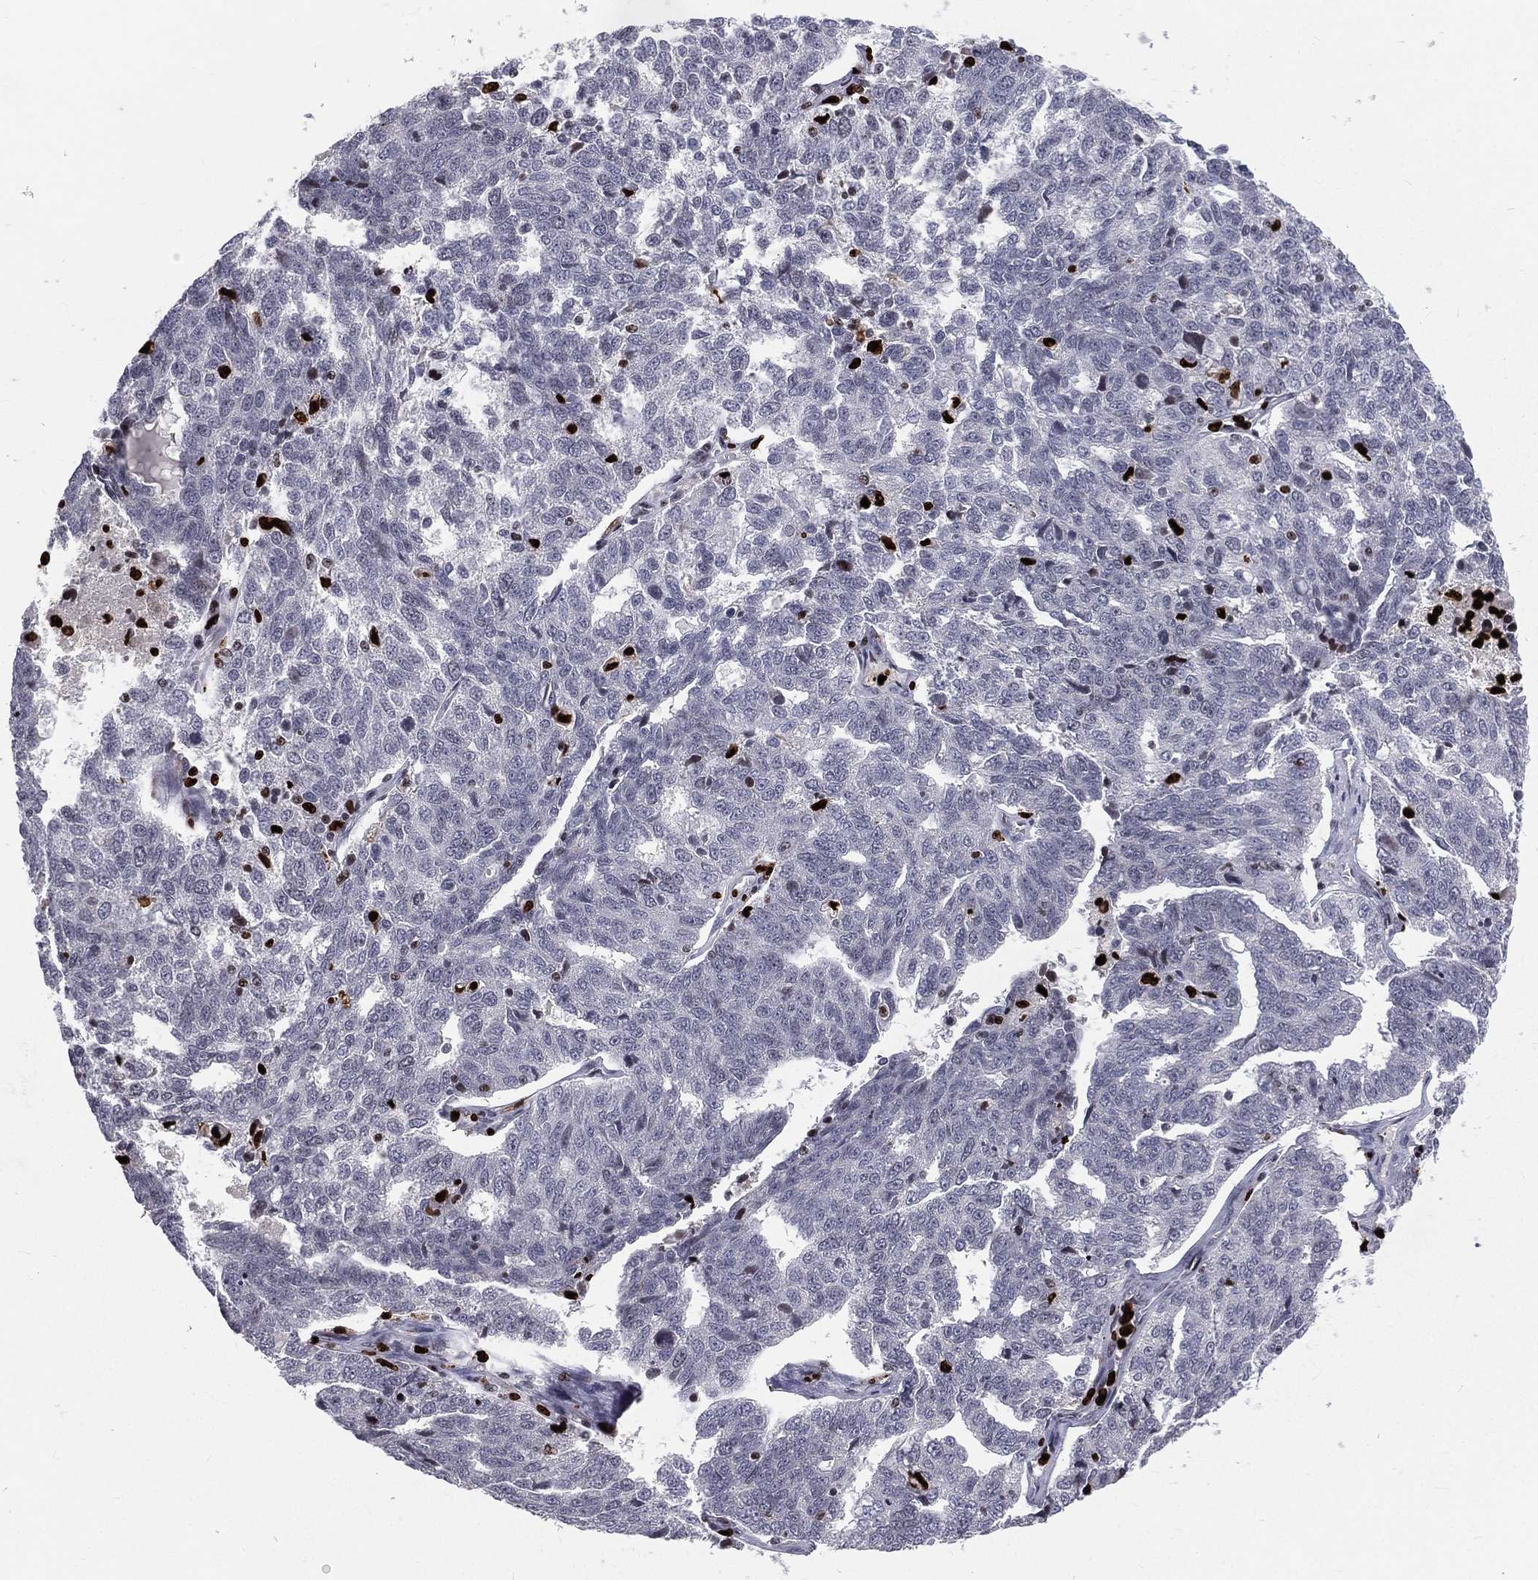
{"staining": {"intensity": "negative", "quantity": "none", "location": "none"}, "tissue": "ovarian cancer", "cell_type": "Tumor cells", "image_type": "cancer", "snomed": [{"axis": "morphology", "description": "Cystadenocarcinoma, serous, NOS"}, {"axis": "topography", "description": "Ovary"}], "caption": "Immunohistochemistry of human ovarian serous cystadenocarcinoma reveals no staining in tumor cells.", "gene": "MNDA", "patient": {"sex": "female", "age": 71}}